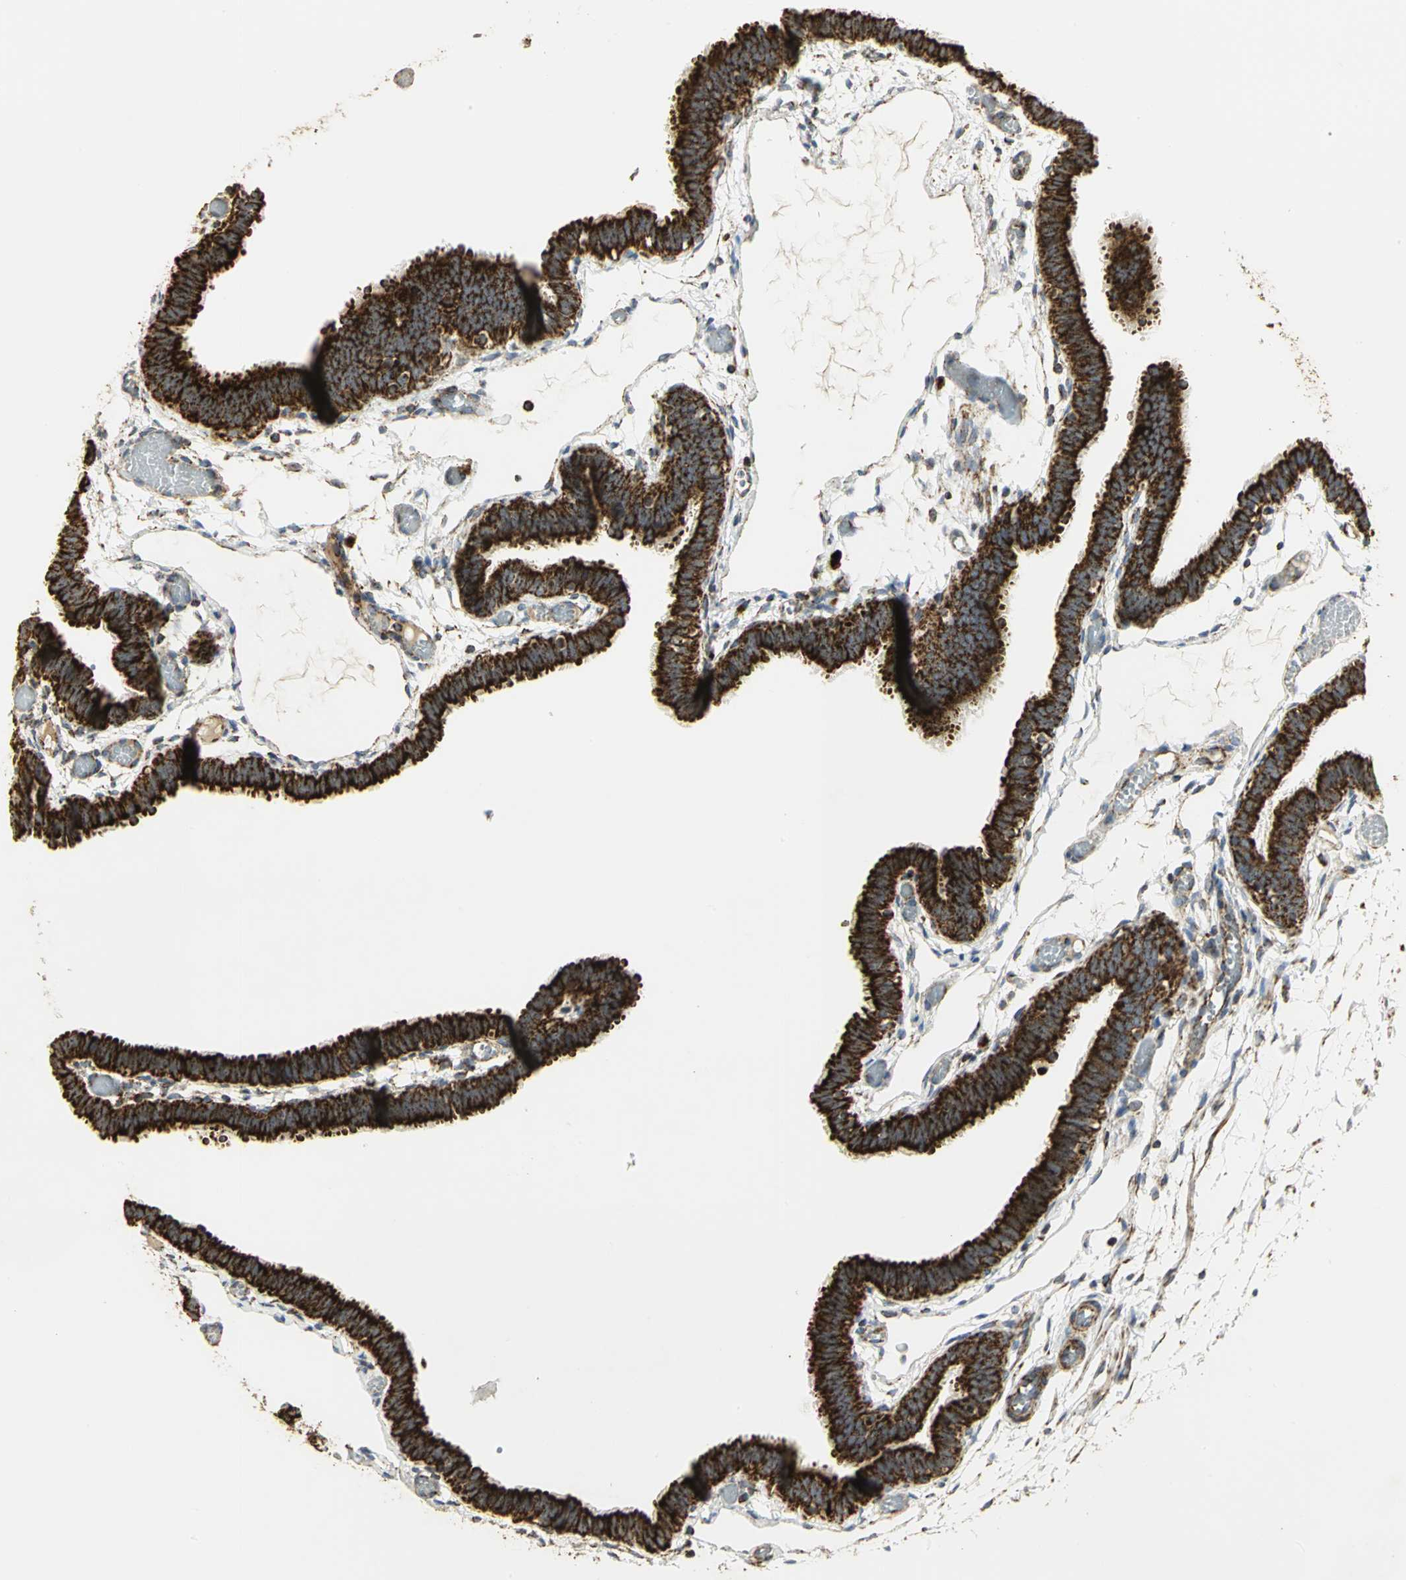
{"staining": {"intensity": "strong", "quantity": ">75%", "location": "cytoplasmic/membranous"}, "tissue": "fallopian tube", "cell_type": "Glandular cells", "image_type": "normal", "snomed": [{"axis": "morphology", "description": "Normal tissue, NOS"}, {"axis": "topography", "description": "Fallopian tube"}], "caption": "Fallopian tube stained for a protein (brown) shows strong cytoplasmic/membranous positive expression in approximately >75% of glandular cells.", "gene": "VDAC1", "patient": {"sex": "female", "age": 29}}